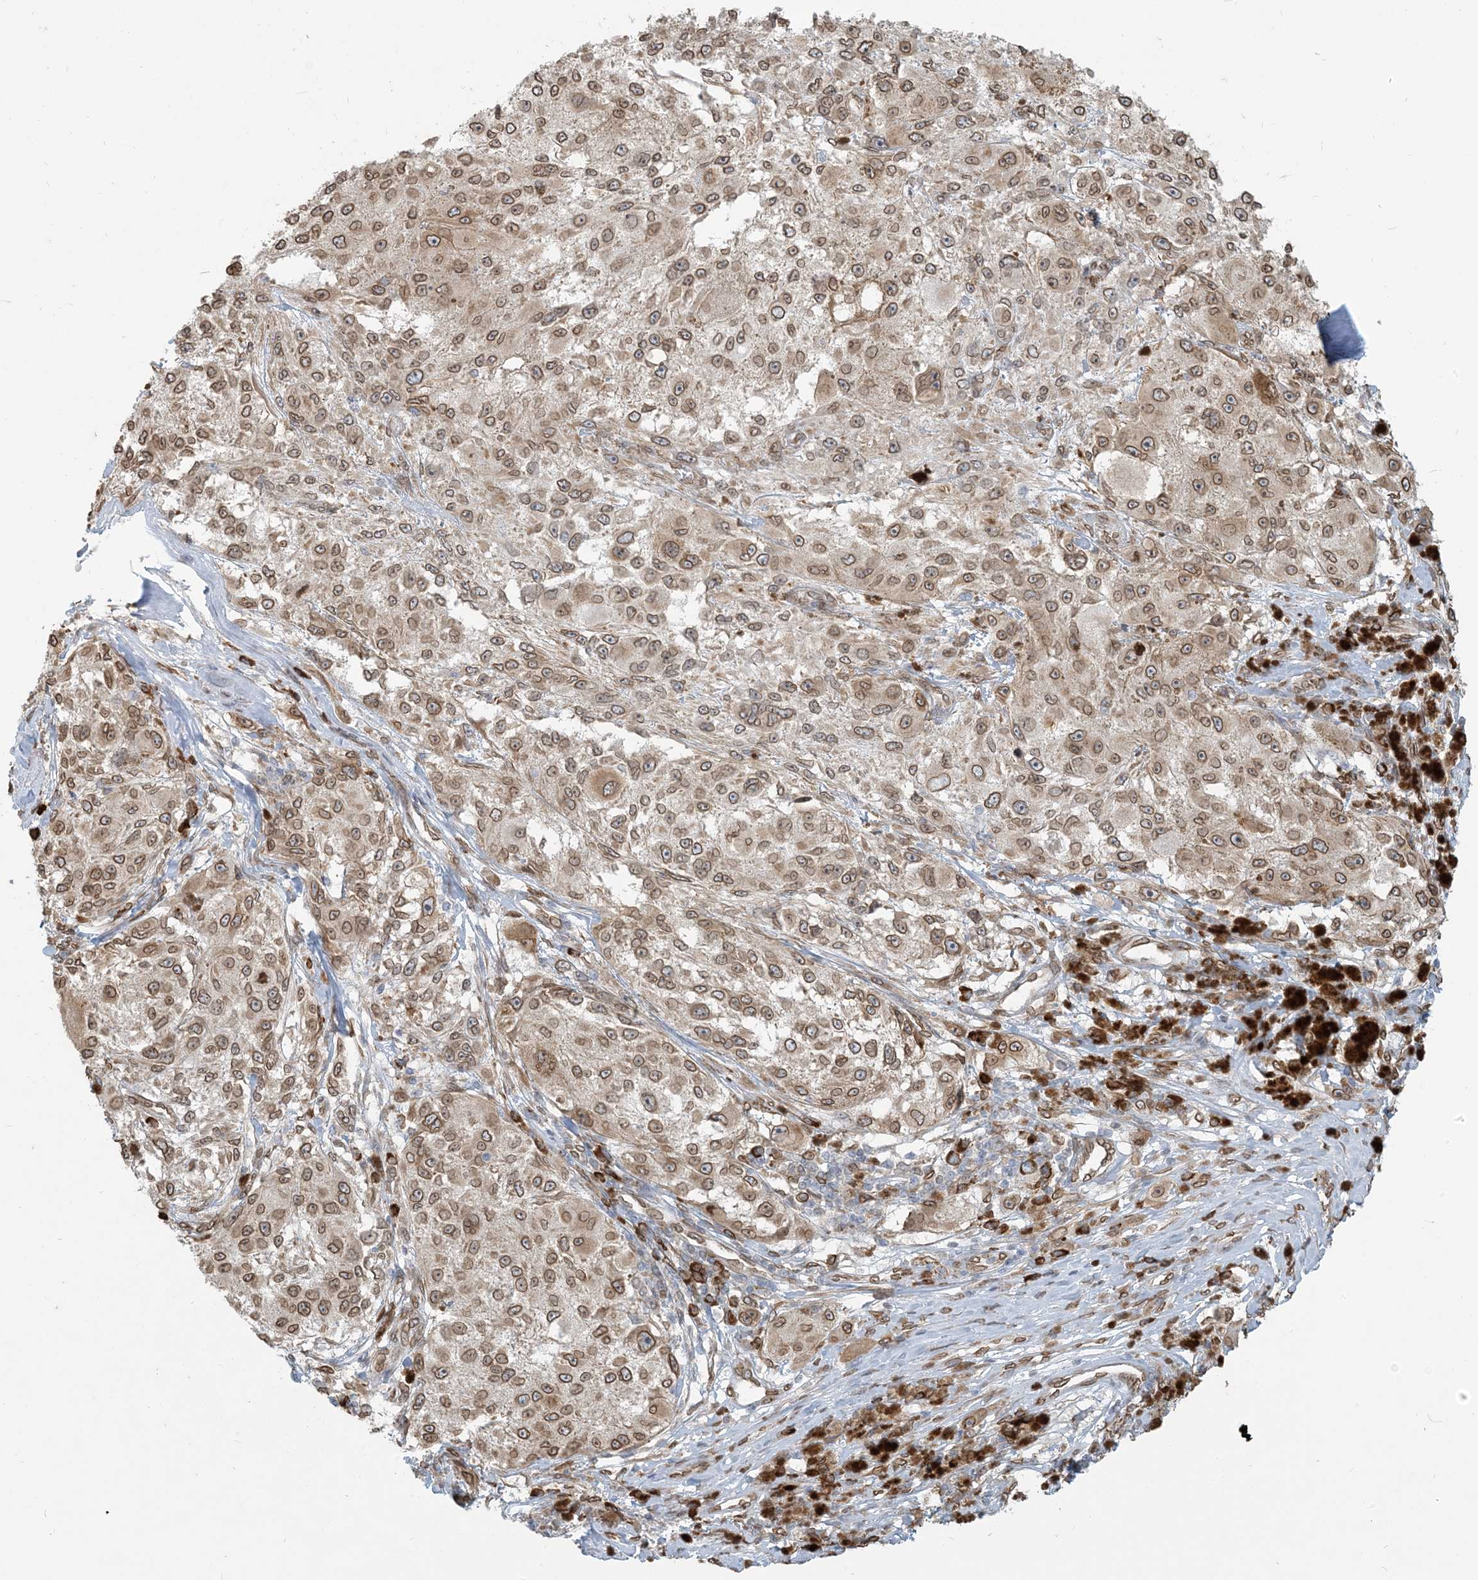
{"staining": {"intensity": "moderate", "quantity": ">75%", "location": "cytoplasmic/membranous,nuclear"}, "tissue": "melanoma", "cell_type": "Tumor cells", "image_type": "cancer", "snomed": [{"axis": "morphology", "description": "Necrosis, NOS"}, {"axis": "morphology", "description": "Malignant melanoma, NOS"}, {"axis": "topography", "description": "Skin"}], "caption": "An image of melanoma stained for a protein reveals moderate cytoplasmic/membranous and nuclear brown staining in tumor cells.", "gene": "WWP1", "patient": {"sex": "female", "age": 87}}